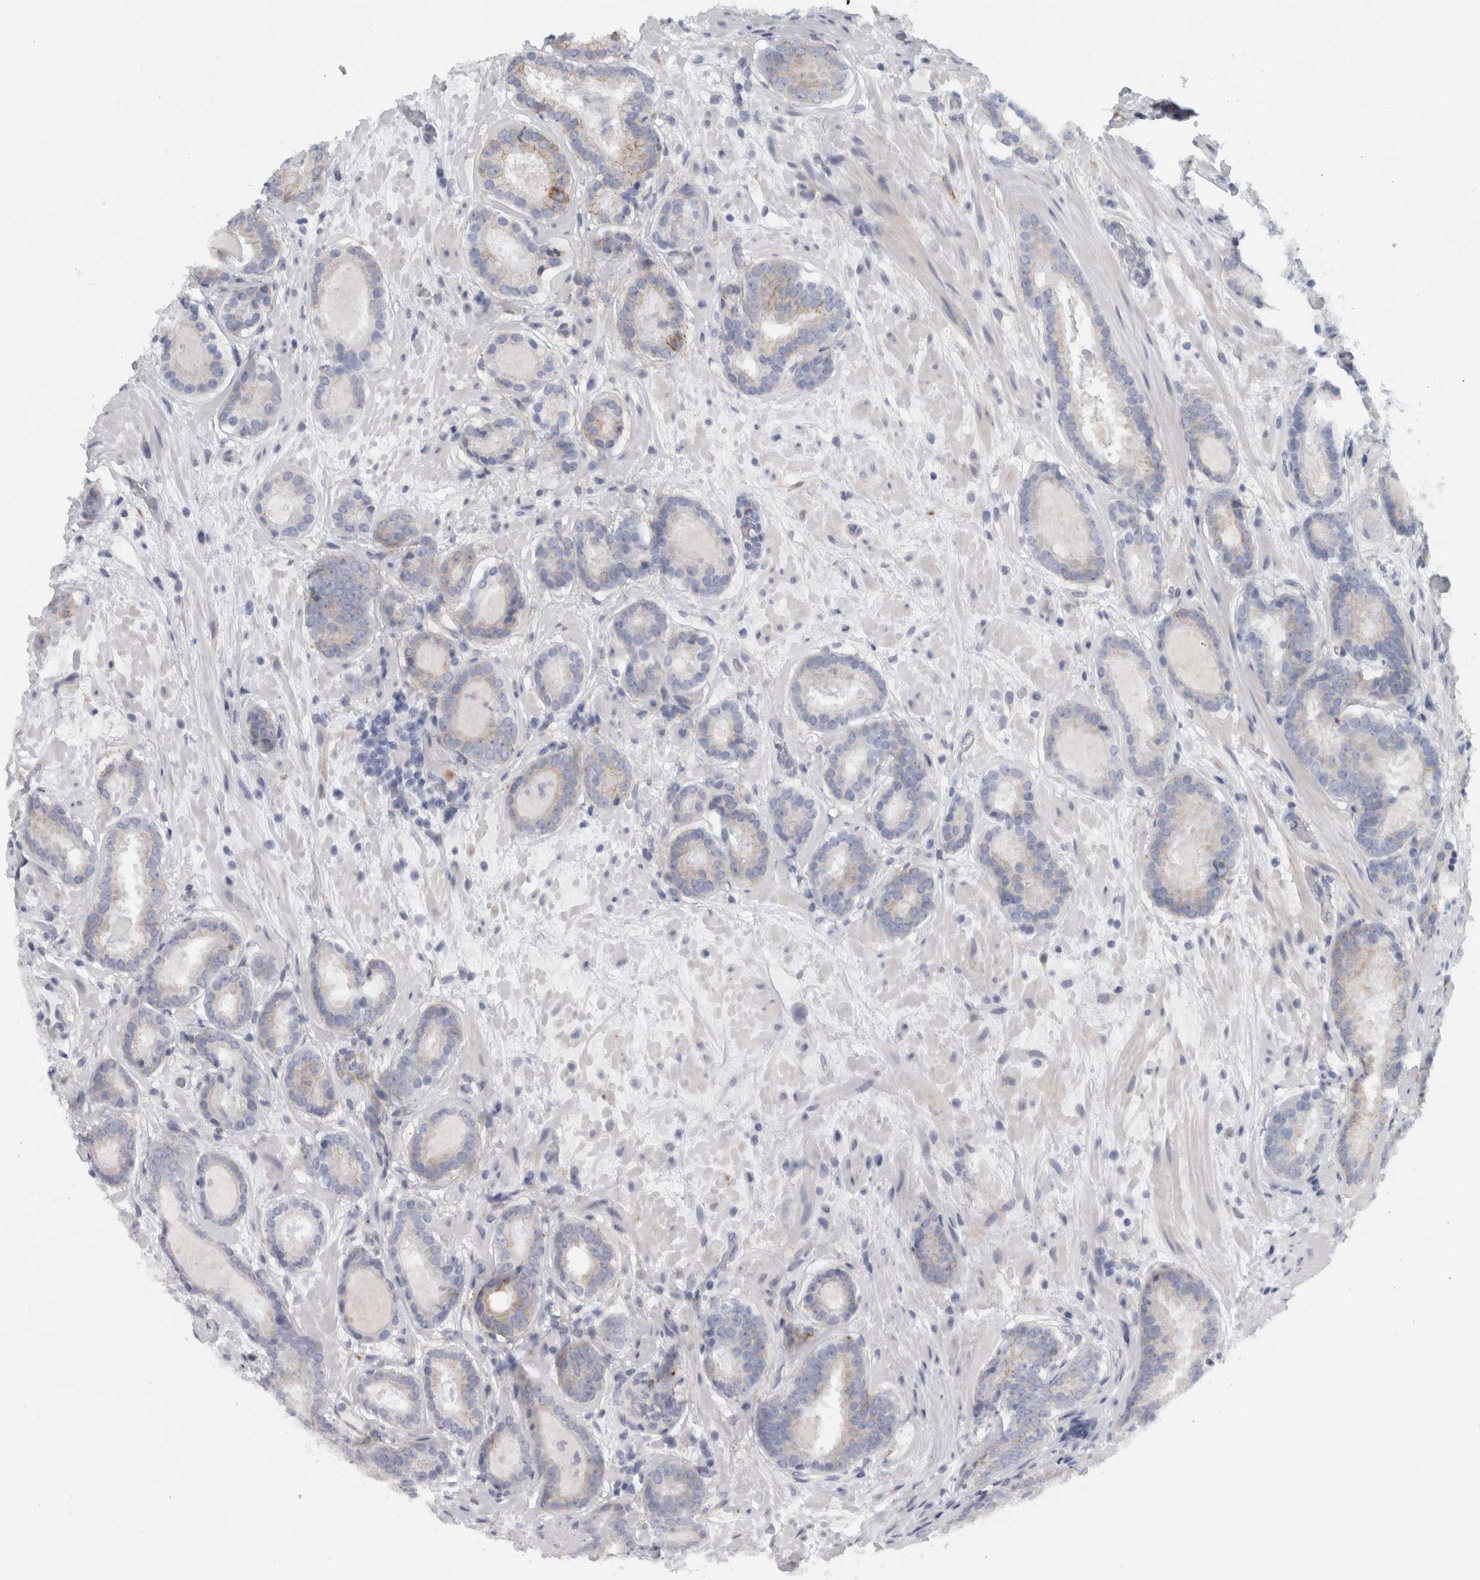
{"staining": {"intensity": "weak", "quantity": "<25%", "location": "cytoplasmic/membranous"}, "tissue": "prostate cancer", "cell_type": "Tumor cells", "image_type": "cancer", "snomed": [{"axis": "morphology", "description": "Adenocarcinoma, Low grade"}, {"axis": "topography", "description": "Prostate"}], "caption": "Prostate cancer (adenocarcinoma (low-grade)) was stained to show a protein in brown. There is no significant positivity in tumor cells. (Immunohistochemistry, brightfield microscopy, high magnification).", "gene": "B3GNT3", "patient": {"sex": "male", "age": 69}}